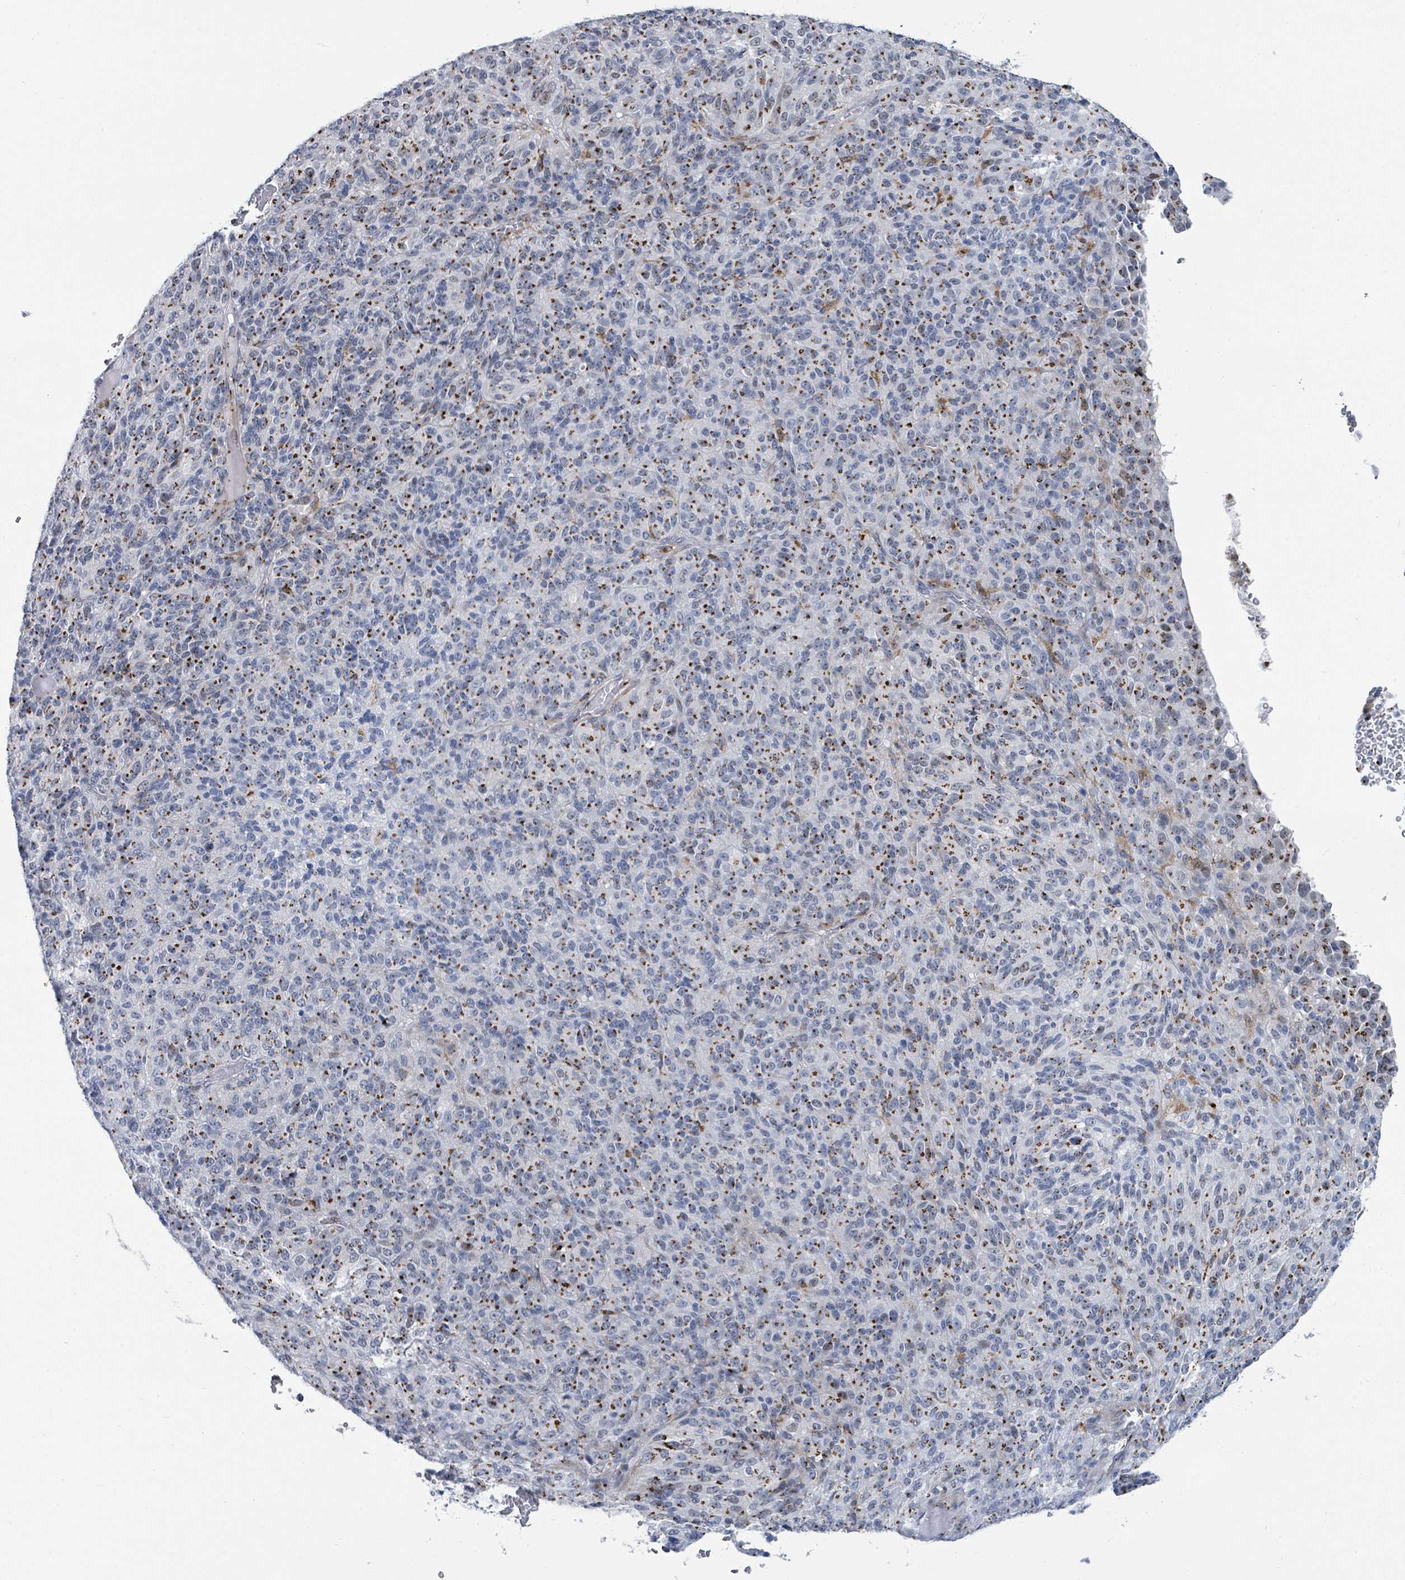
{"staining": {"intensity": "moderate", "quantity": "25%-75%", "location": "cytoplasmic/membranous"}, "tissue": "melanoma", "cell_type": "Tumor cells", "image_type": "cancer", "snomed": [{"axis": "morphology", "description": "Malignant melanoma, Metastatic site"}, {"axis": "topography", "description": "Brain"}], "caption": "IHC histopathology image of human malignant melanoma (metastatic site) stained for a protein (brown), which displays medium levels of moderate cytoplasmic/membranous positivity in about 25%-75% of tumor cells.", "gene": "DCAF5", "patient": {"sex": "female", "age": 56}}